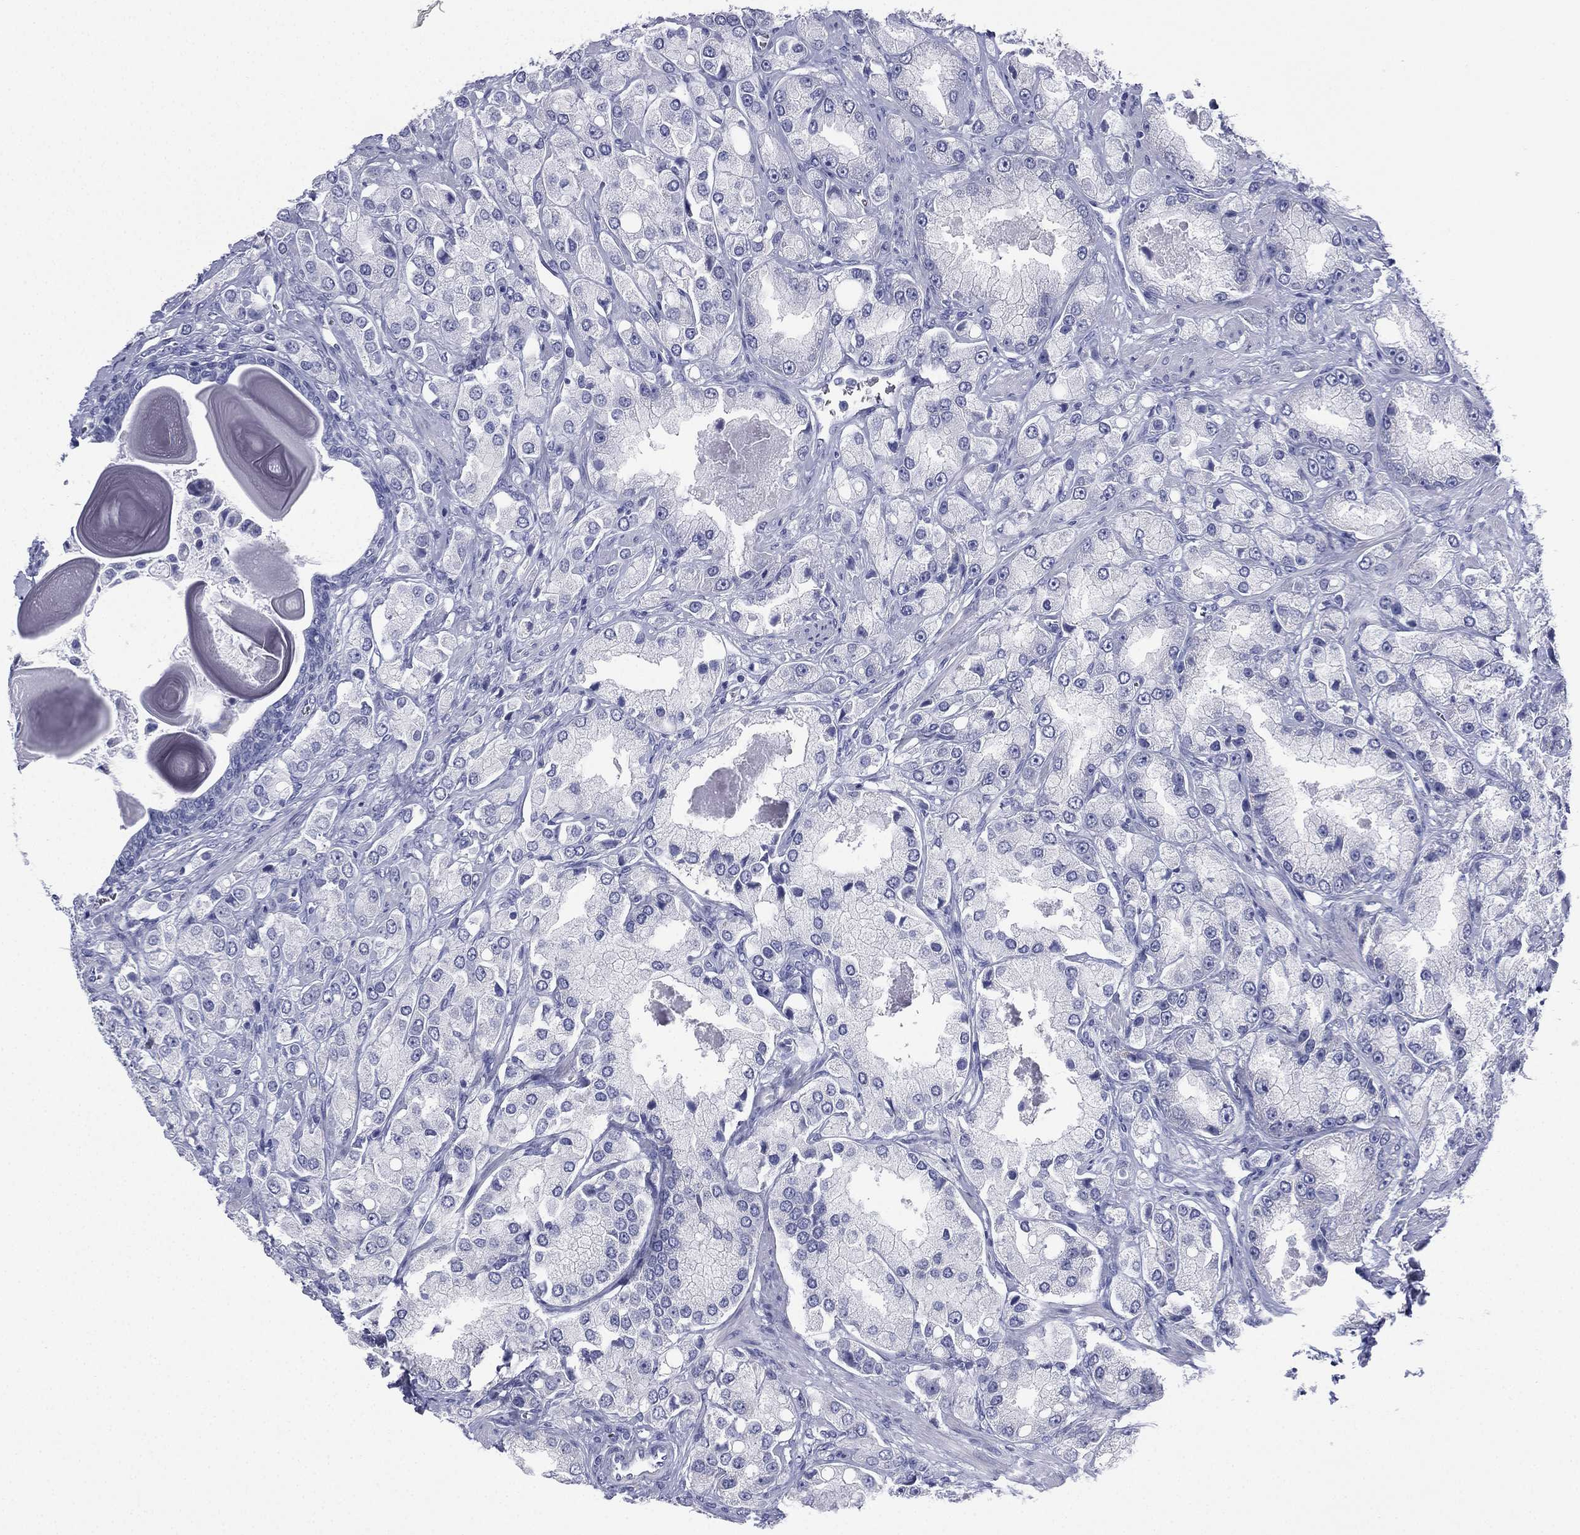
{"staining": {"intensity": "negative", "quantity": "none", "location": "none"}, "tissue": "prostate cancer", "cell_type": "Tumor cells", "image_type": "cancer", "snomed": [{"axis": "morphology", "description": "Adenocarcinoma, NOS"}, {"axis": "topography", "description": "Prostate and seminal vesicle, NOS"}, {"axis": "topography", "description": "Prostate"}], "caption": "There is no significant staining in tumor cells of adenocarcinoma (prostate).", "gene": "FCER2", "patient": {"sex": "male", "age": 64}}